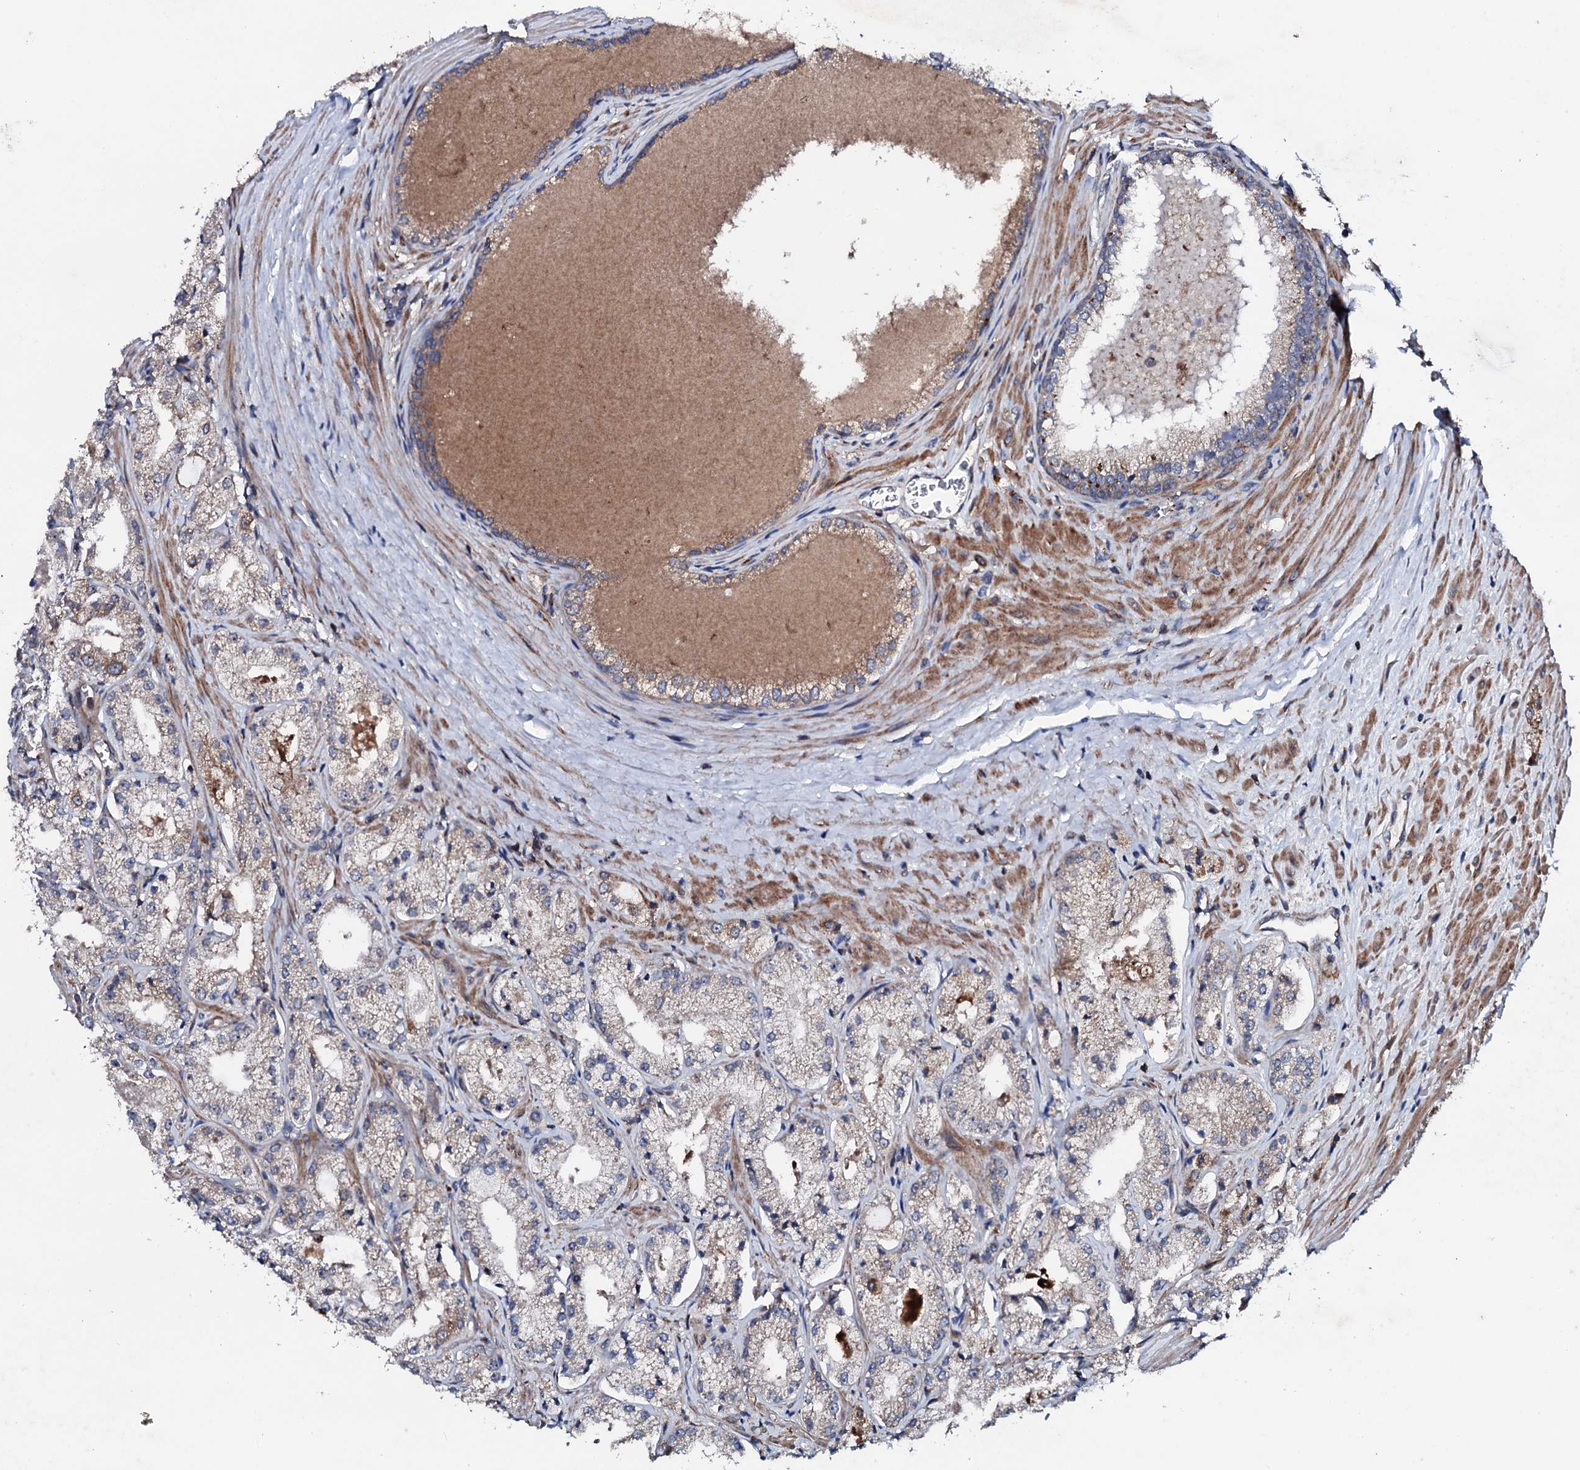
{"staining": {"intensity": "weak", "quantity": "<25%", "location": "cytoplasmic/membranous"}, "tissue": "prostate cancer", "cell_type": "Tumor cells", "image_type": "cancer", "snomed": [{"axis": "morphology", "description": "Adenocarcinoma, Low grade"}, {"axis": "topography", "description": "Prostate"}], "caption": "Tumor cells show no significant protein expression in prostate cancer. (Immunohistochemistry, brightfield microscopy, high magnification).", "gene": "GTPBP4", "patient": {"sex": "male", "age": 69}}